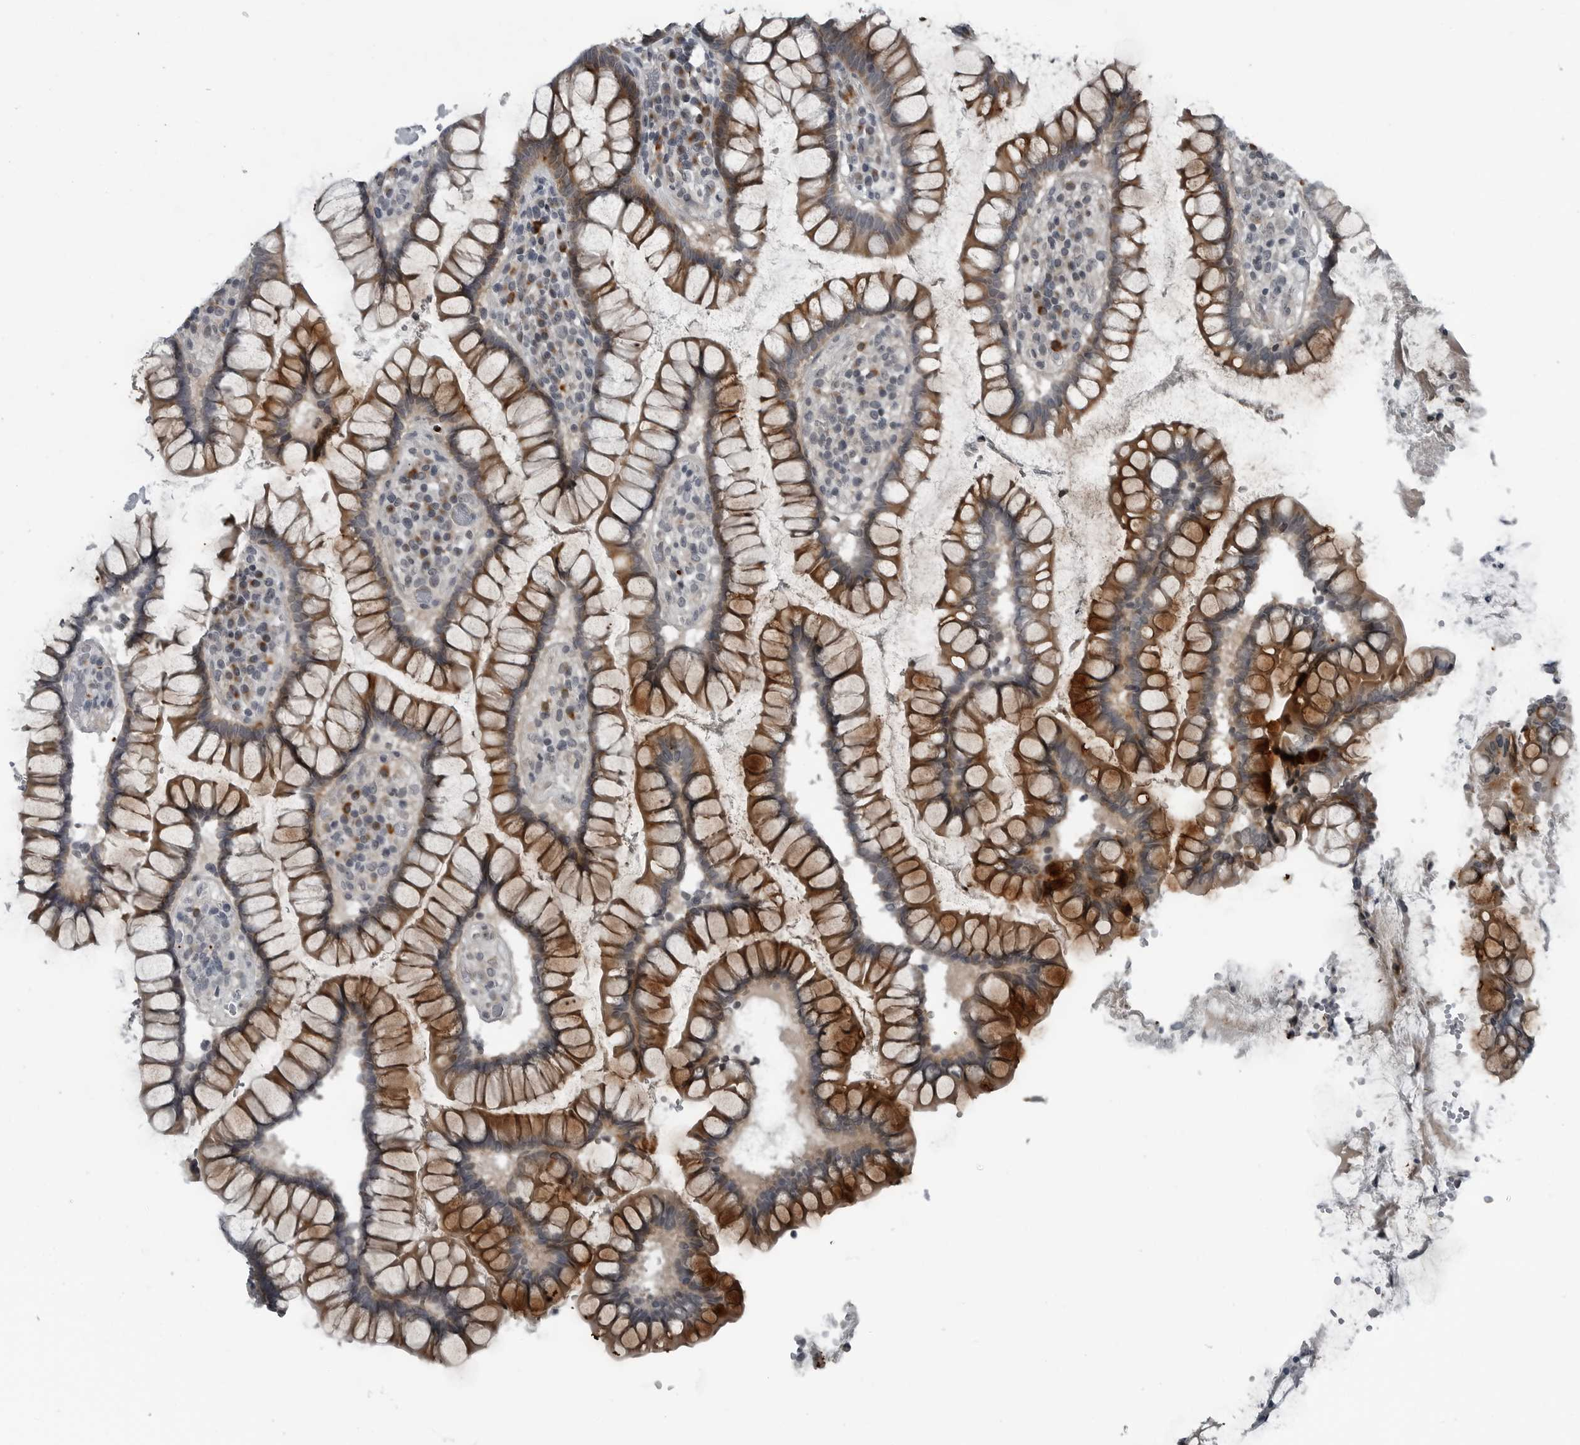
{"staining": {"intensity": "negative", "quantity": "none", "location": "none"}, "tissue": "colon", "cell_type": "Endothelial cells", "image_type": "normal", "snomed": [{"axis": "morphology", "description": "Normal tissue, NOS"}, {"axis": "topography", "description": "Colon"}], "caption": "An IHC micrograph of normal colon is shown. There is no staining in endothelial cells of colon.", "gene": "GAK", "patient": {"sex": "female", "age": 79}}